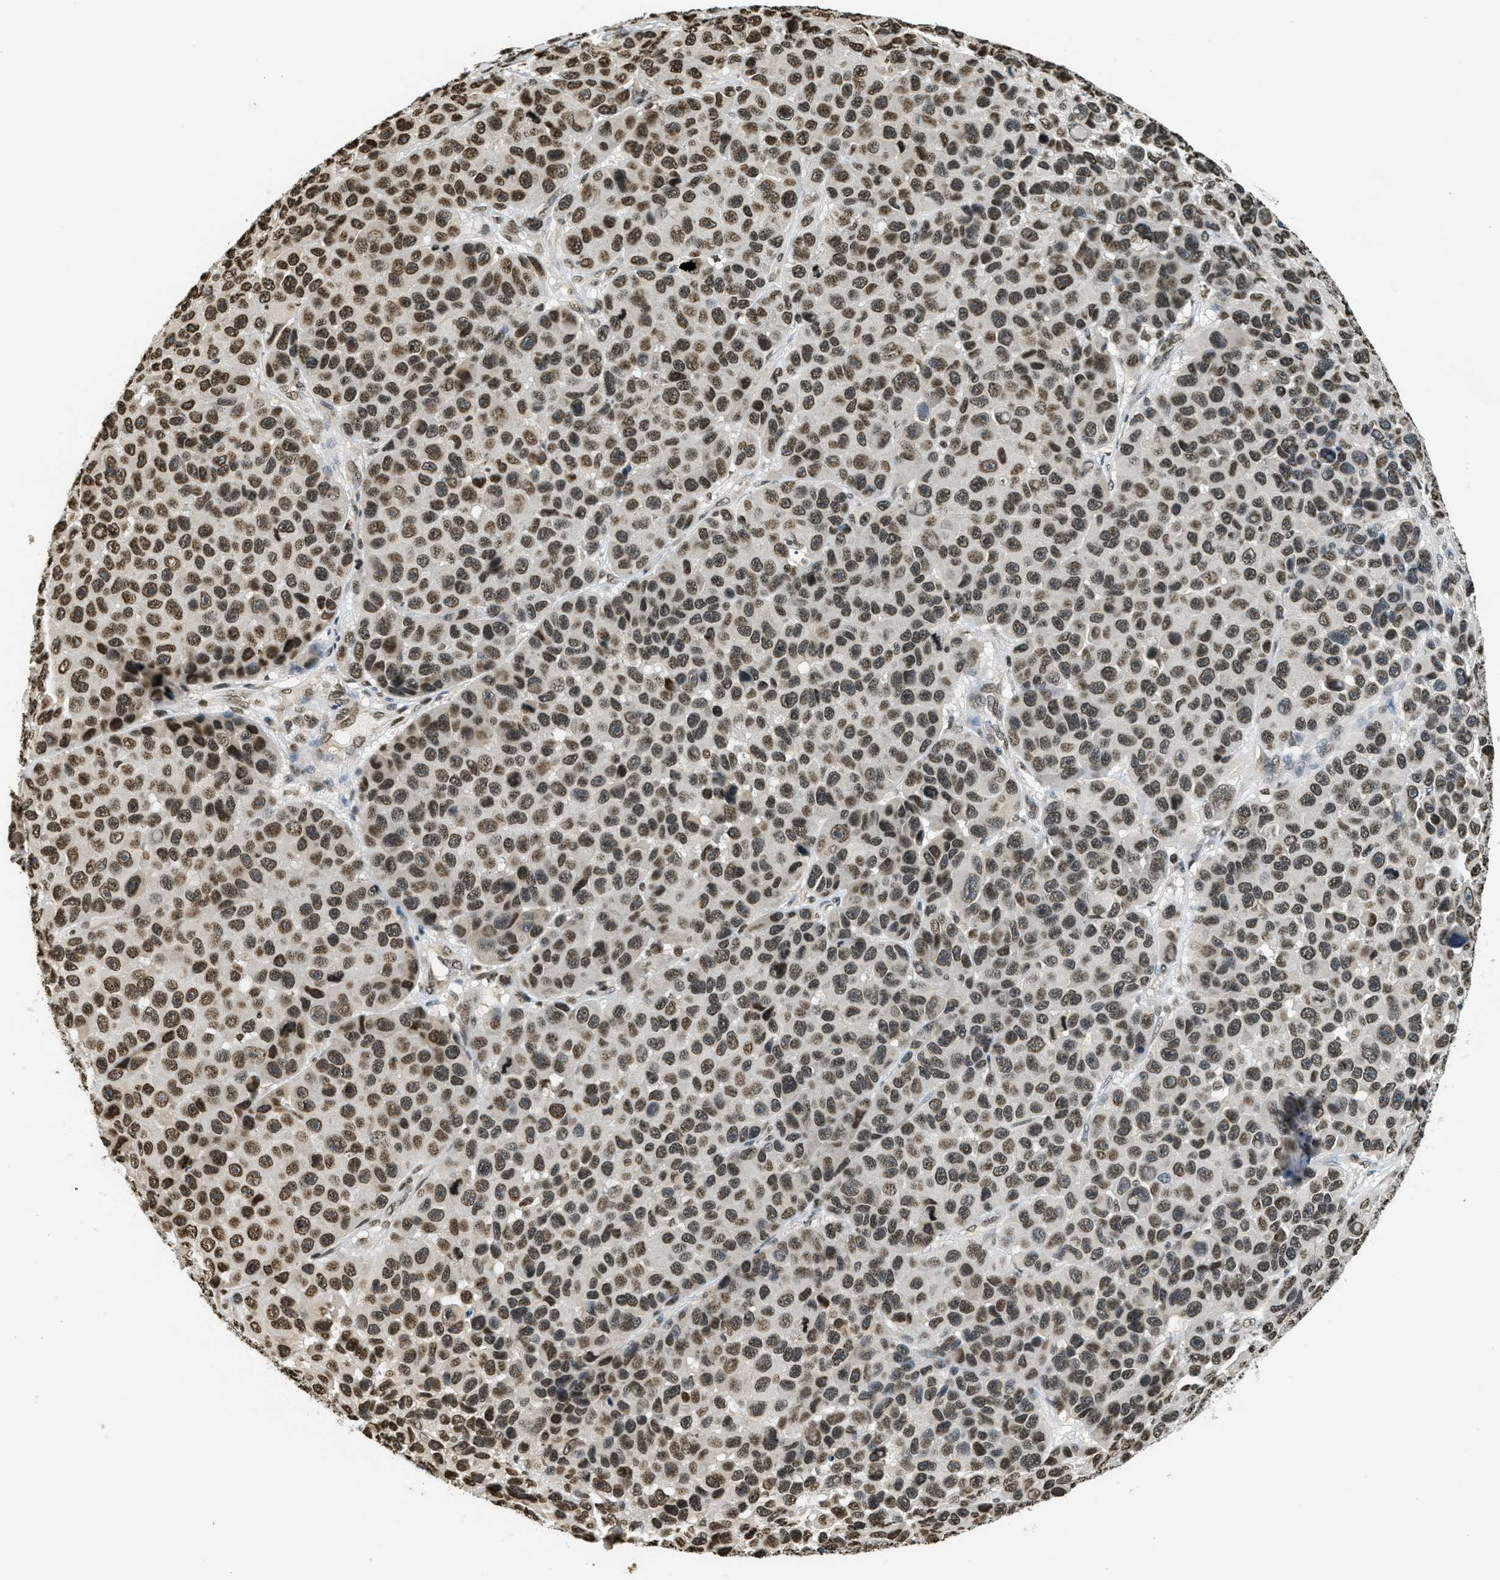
{"staining": {"intensity": "moderate", "quantity": ">75%", "location": "nuclear"}, "tissue": "melanoma", "cell_type": "Tumor cells", "image_type": "cancer", "snomed": [{"axis": "morphology", "description": "Malignant melanoma, NOS"}, {"axis": "topography", "description": "Skin"}], "caption": "Melanoma tissue displays moderate nuclear staining in approximately >75% of tumor cells The protein of interest is shown in brown color, while the nuclei are stained blue.", "gene": "LDB2", "patient": {"sex": "male", "age": 53}}